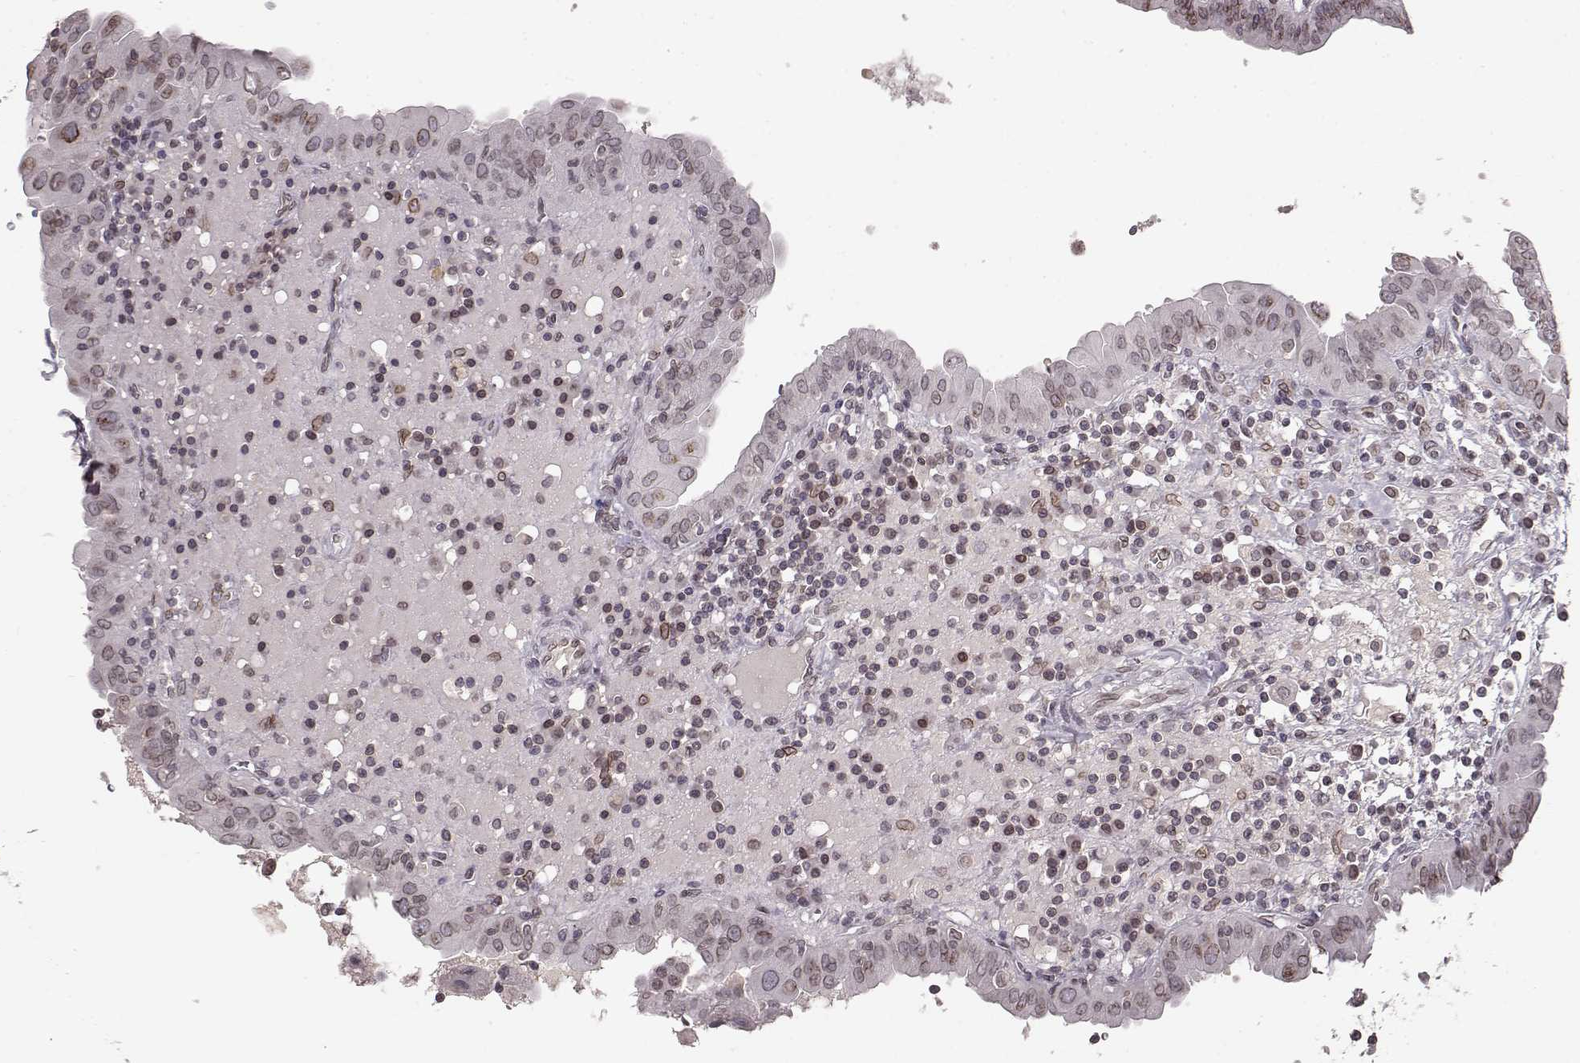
{"staining": {"intensity": "moderate", "quantity": "25%-75%", "location": "cytoplasmic/membranous,nuclear"}, "tissue": "thyroid cancer", "cell_type": "Tumor cells", "image_type": "cancer", "snomed": [{"axis": "morphology", "description": "Papillary adenocarcinoma, NOS"}, {"axis": "topography", "description": "Thyroid gland"}], "caption": "Thyroid cancer stained with a protein marker shows moderate staining in tumor cells.", "gene": "DCAF12", "patient": {"sex": "female", "age": 37}}